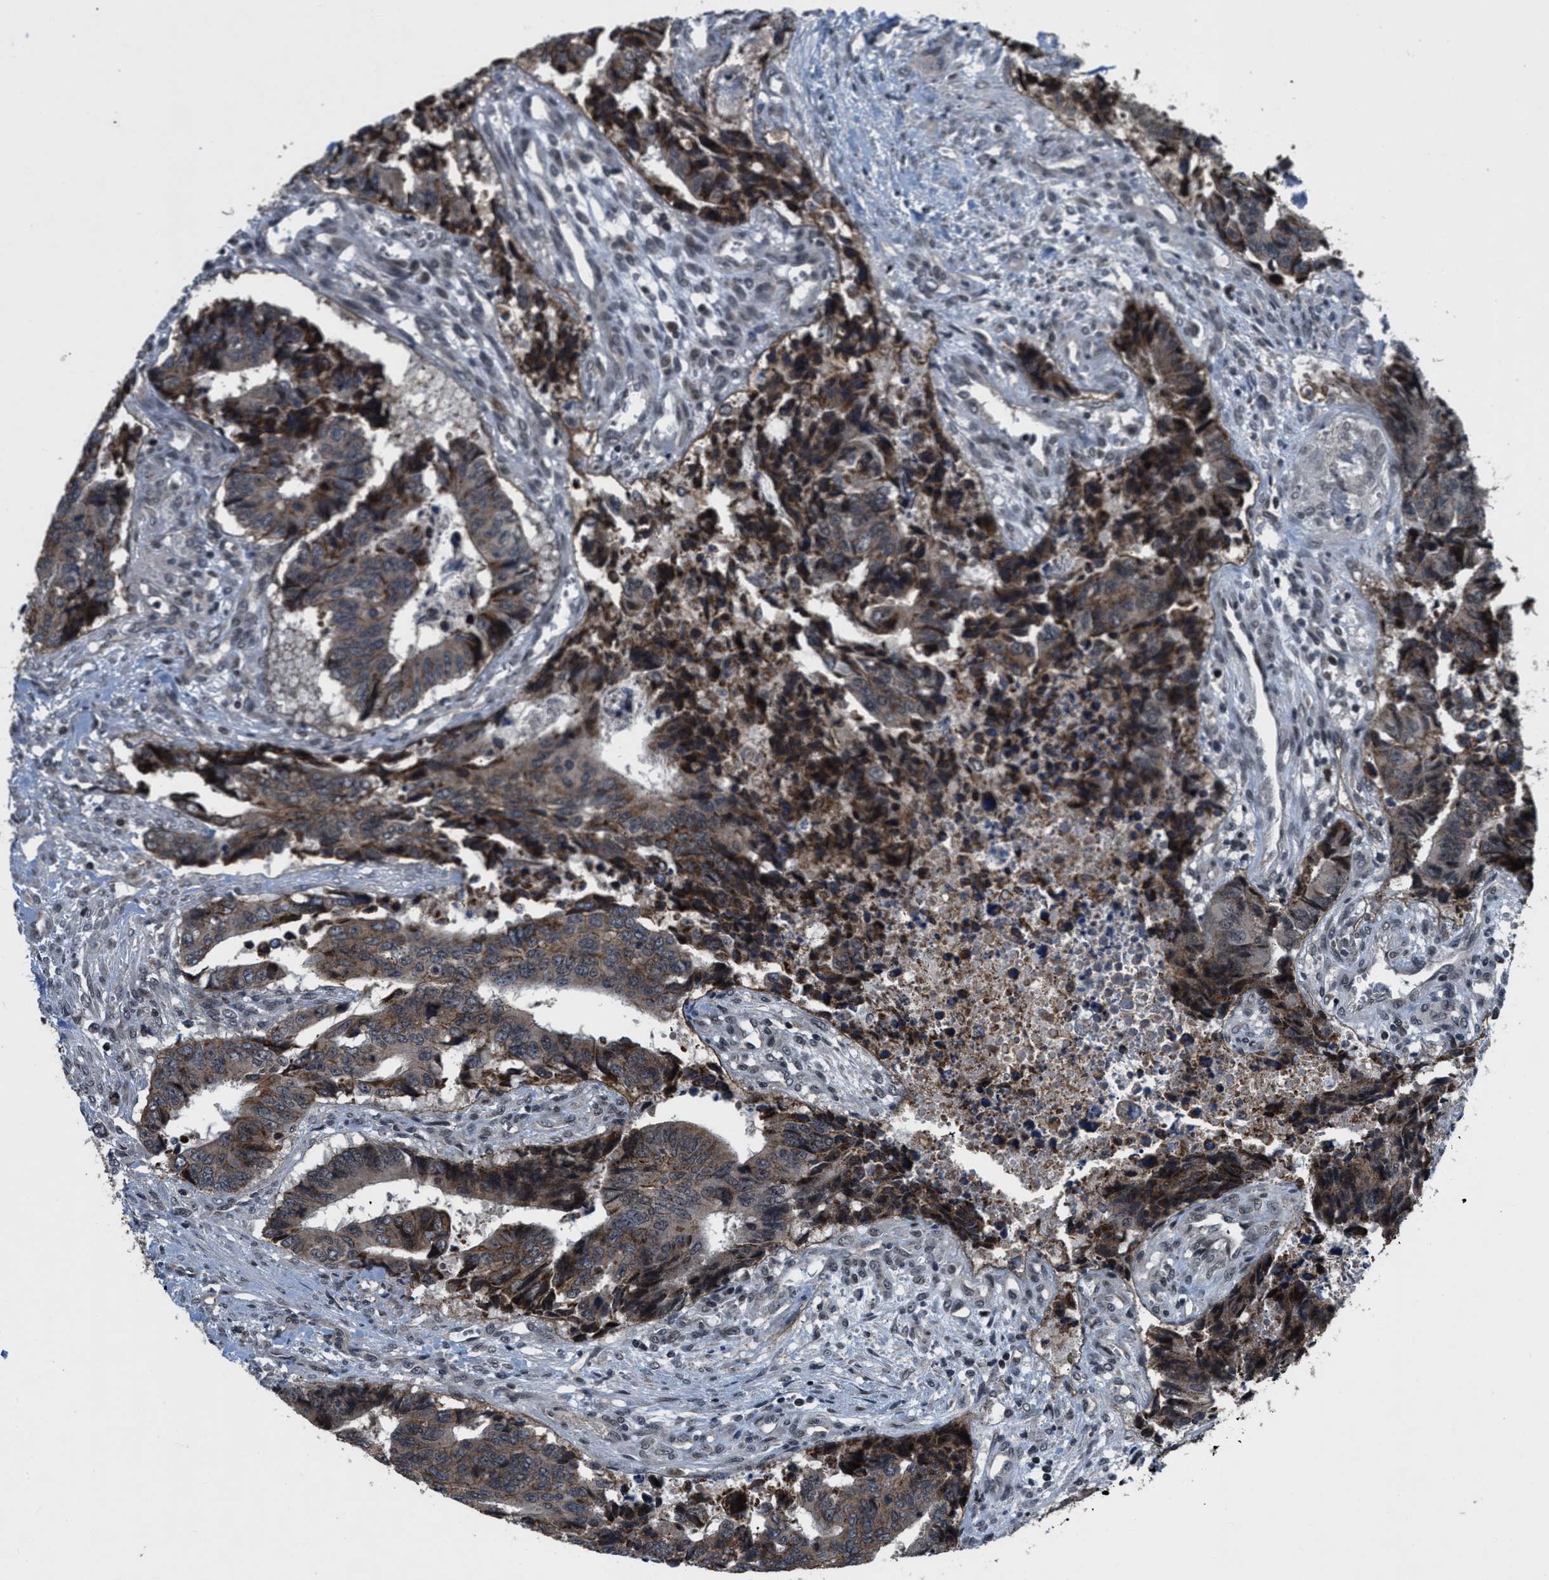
{"staining": {"intensity": "strong", "quantity": "<25%", "location": "cytoplasmic/membranous"}, "tissue": "colorectal cancer", "cell_type": "Tumor cells", "image_type": "cancer", "snomed": [{"axis": "morphology", "description": "Adenocarcinoma, NOS"}, {"axis": "topography", "description": "Rectum"}], "caption": "Approximately <25% of tumor cells in human colorectal adenocarcinoma display strong cytoplasmic/membranous protein staining as visualized by brown immunohistochemical staining.", "gene": "ZNHIT1", "patient": {"sex": "male", "age": 84}}